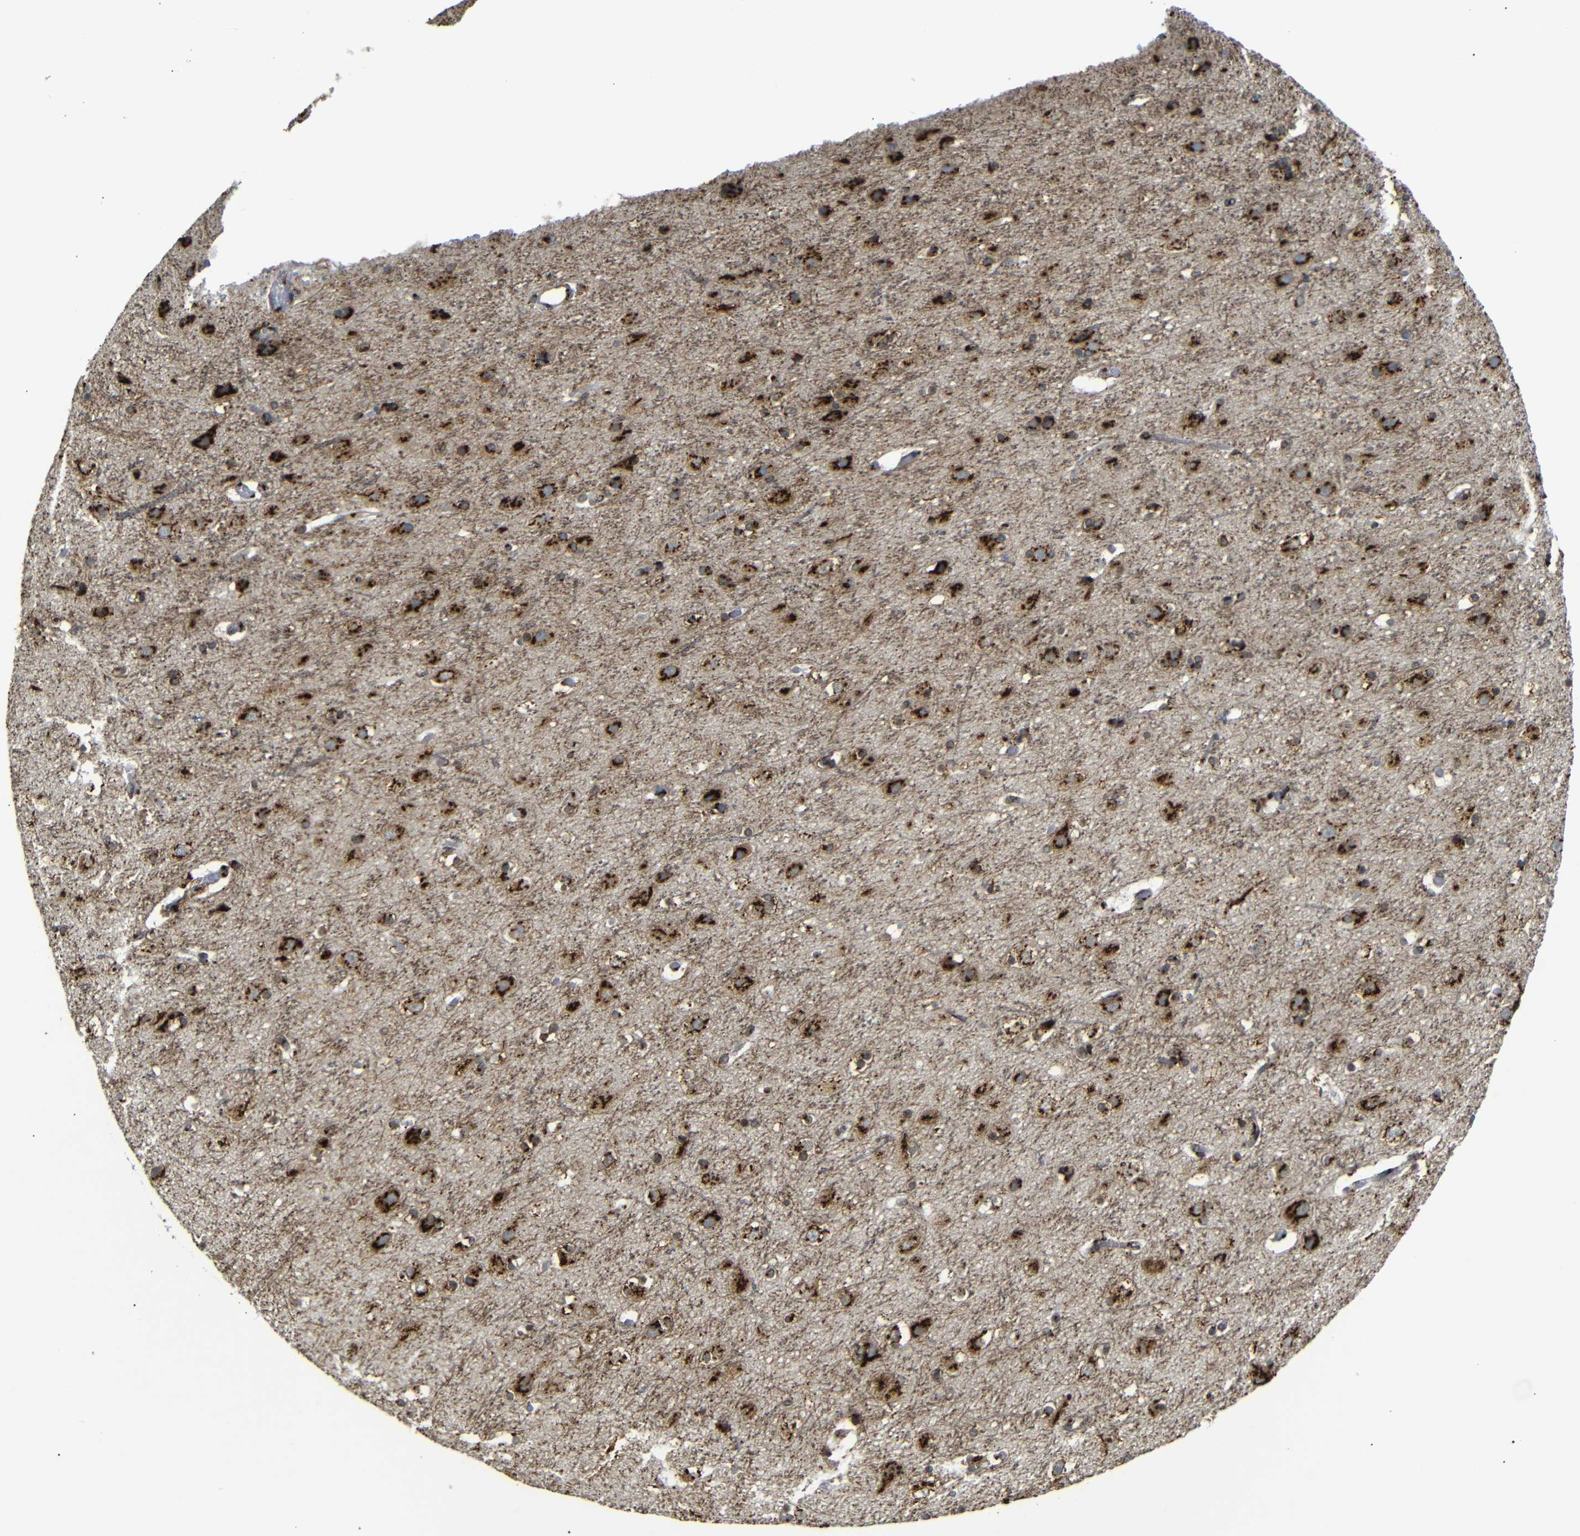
{"staining": {"intensity": "strong", "quantity": "25%-75%", "location": "cytoplasmic/membranous"}, "tissue": "cerebral cortex", "cell_type": "Endothelial cells", "image_type": "normal", "snomed": [{"axis": "morphology", "description": "Normal tissue, NOS"}, {"axis": "topography", "description": "Cerebral cortex"}], "caption": "Immunohistochemical staining of normal human cerebral cortex reveals 25%-75% levels of strong cytoplasmic/membranous protein expression in approximately 25%-75% of endothelial cells.", "gene": "TGOLN2", "patient": {"sex": "male", "age": 45}}